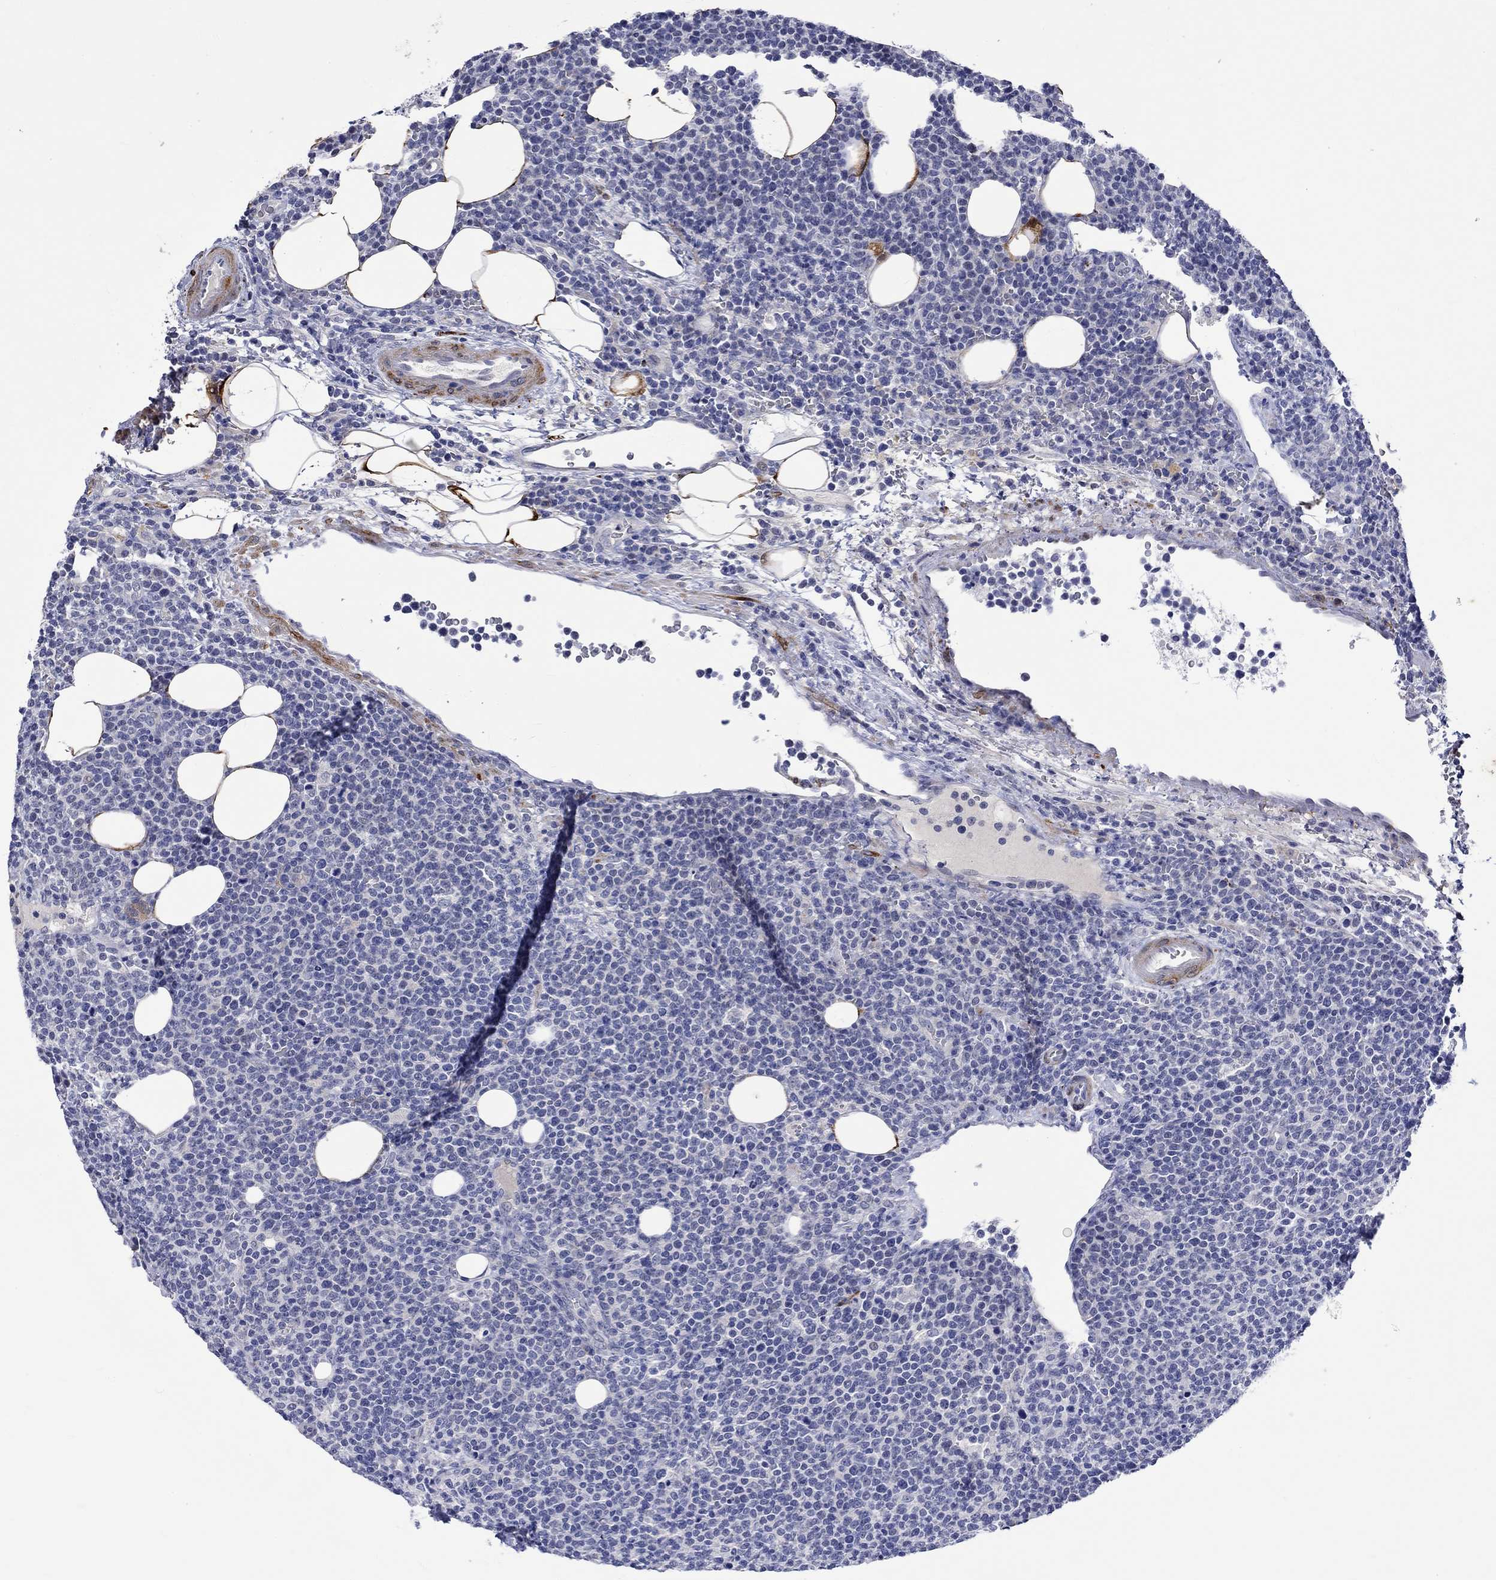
{"staining": {"intensity": "negative", "quantity": "none", "location": "none"}, "tissue": "lymphoma", "cell_type": "Tumor cells", "image_type": "cancer", "snomed": [{"axis": "morphology", "description": "Malignant lymphoma, non-Hodgkin's type, High grade"}, {"axis": "topography", "description": "Lymph node"}], "caption": "Tumor cells show no significant protein expression in high-grade malignant lymphoma, non-Hodgkin's type.", "gene": "CRYAB", "patient": {"sex": "male", "age": 61}}